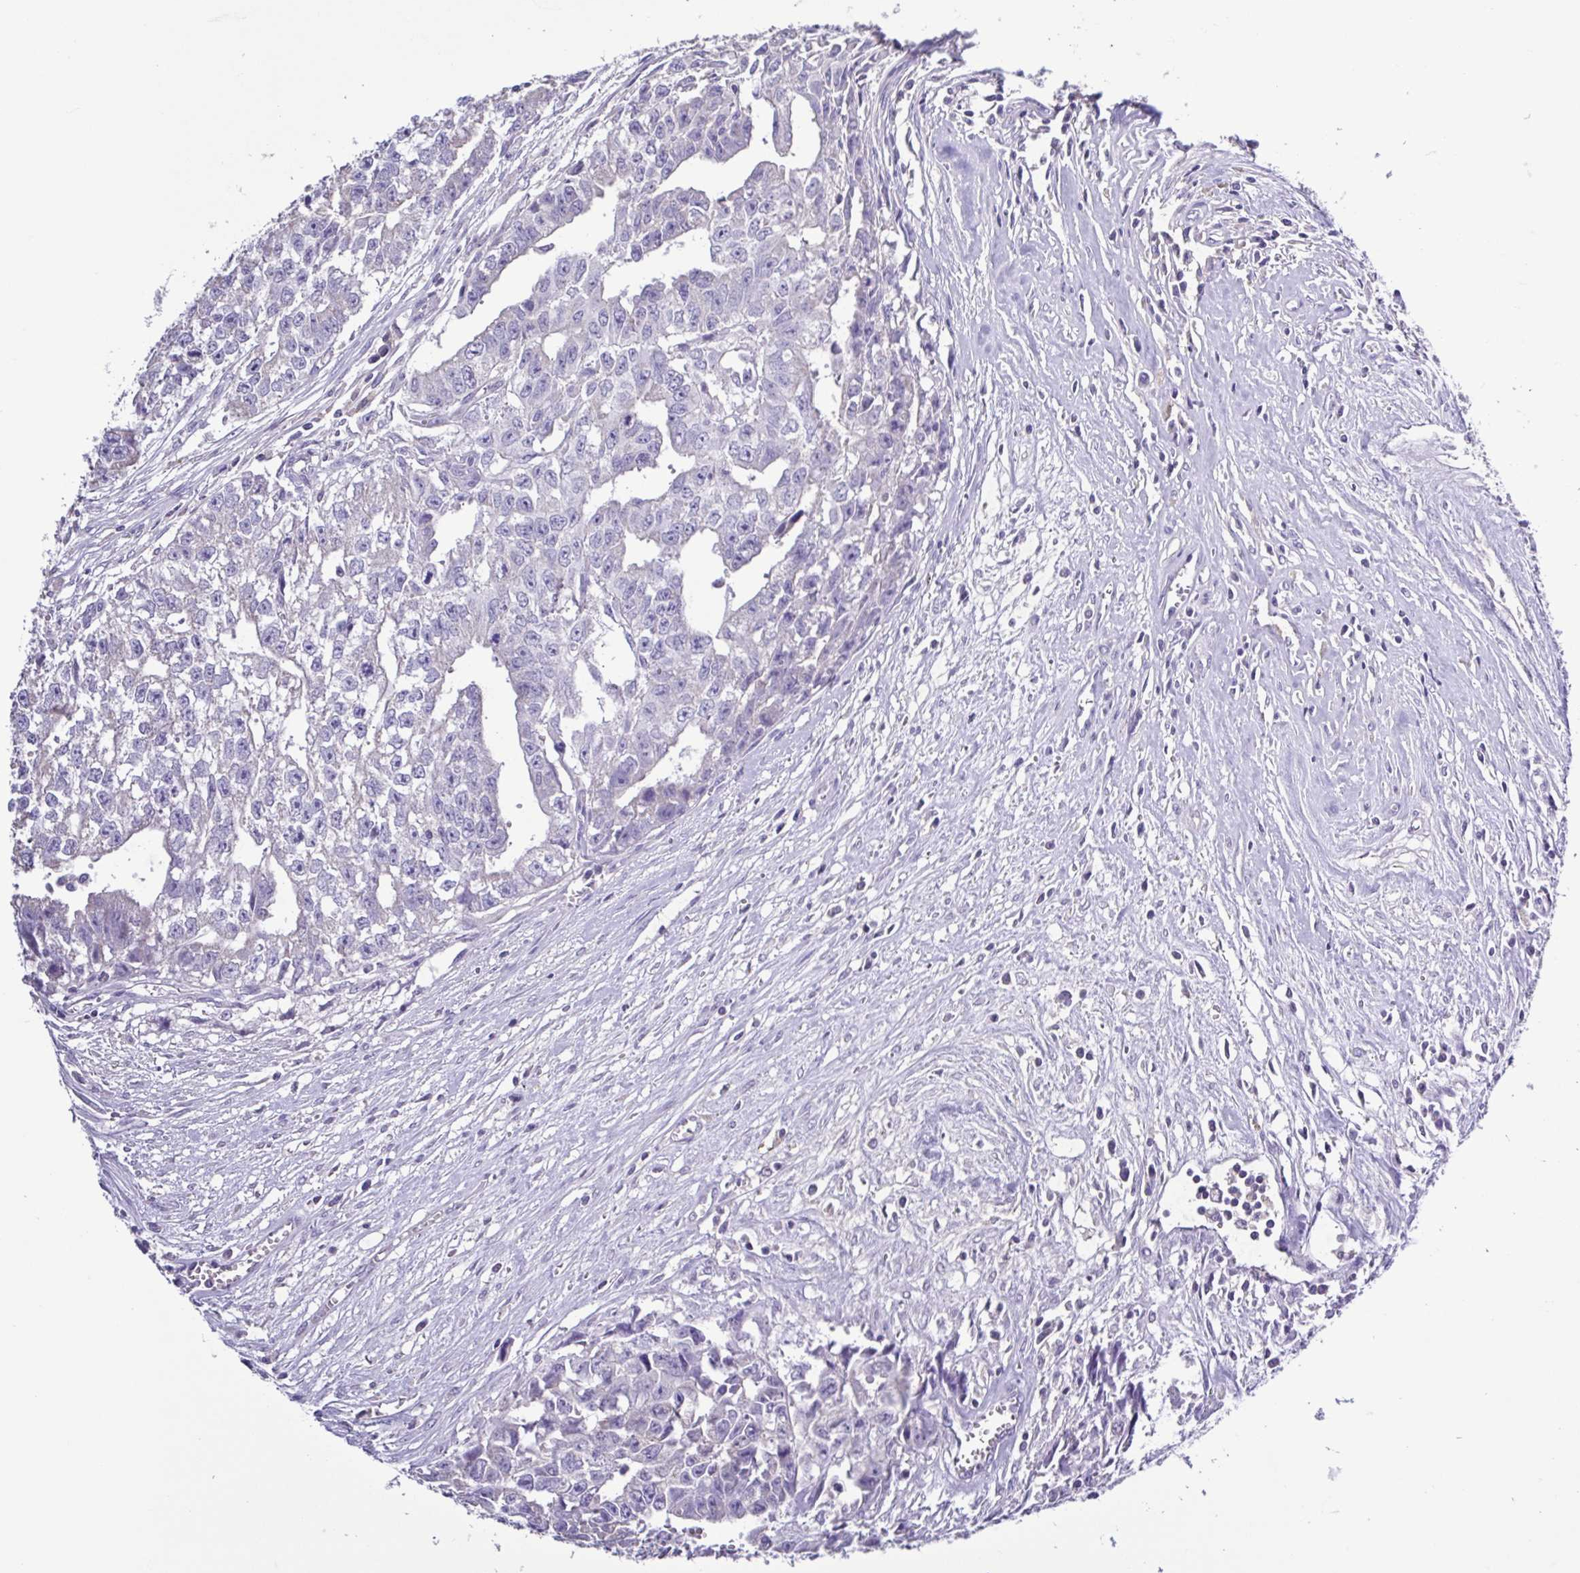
{"staining": {"intensity": "negative", "quantity": "none", "location": "none"}, "tissue": "testis cancer", "cell_type": "Tumor cells", "image_type": "cancer", "snomed": [{"axis": "morphology", "description": "Carcinoma, Embryonal, NOS"}, {"axis": "morphology", "description": "Teratoma, malignant, NOS"}, {"axis": "topography", "description": "Testis"}], "caption": "Human teratoma (malignant) (testis) stained for a protein using immunohistochemistry (IHC) reveals no staining in tumor cells.", "gene": "PLA2G4E", "patient": {"sex": "male", "age": 24}}